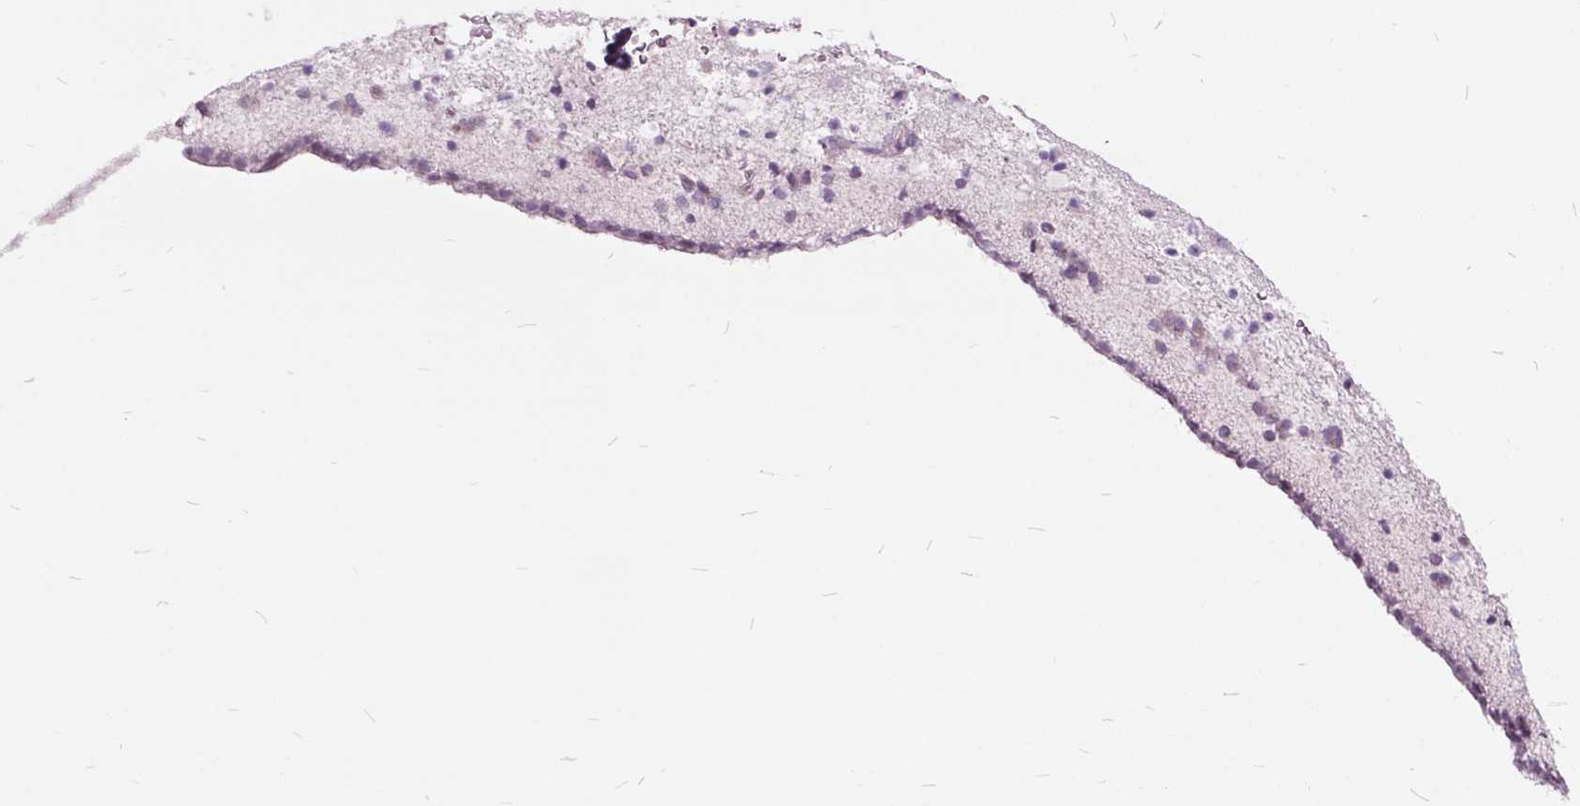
{"staining": {"intensity": "negative", "quantity": "none", "location": "none"}, "tissue": "caudate", "cell_type": "Glial cells", "image_type": "normal", "snomed": [{"axis": "morphology", "description": "Normal tissue, NOS"}, {"axis": "topography", "description": "Lateral ventricle wall"}], "caption": "An immunohistochemistry micrograph of benign caudate is shown. There is no staining in glial cells of caudate. (Immunohistochemistry (ihc), brightfield microscopy, high magnification).", "gene": "SP140", "patient": {"sex": "female", "age": 42}}